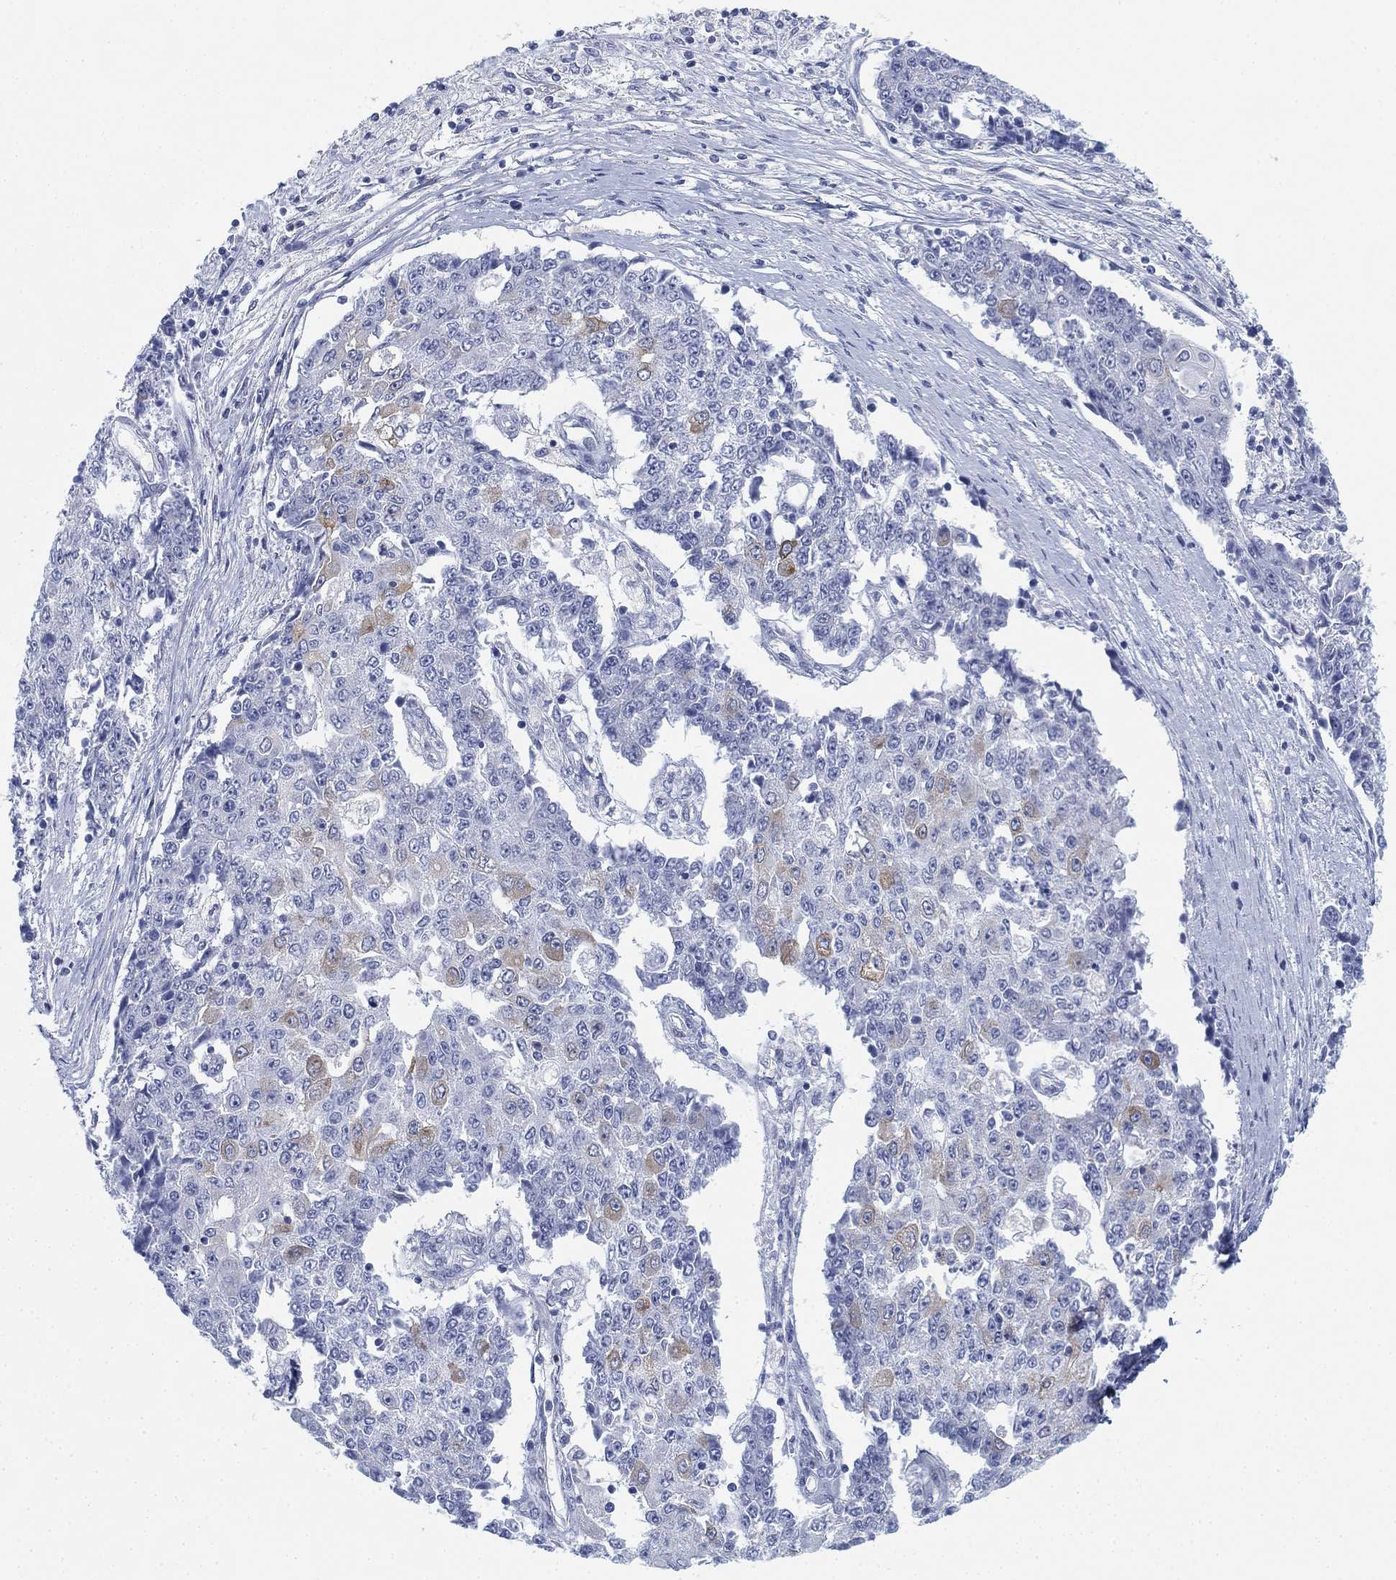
{"staining": {"intensity": "moderate", "quantity": "<25%", "location": "cytoplasmic/membranous"}, "tissue": "ovarian cancer", "cell_type": "Tumor cells", "image_type": "cancer", "snomed": [{"axis": "morphology", "description": "Carcinoma, endometroid"}, {"axis": "topography", "description": "Ovary"}], "caption": "Ovarian cancer stained with DAB IHC demonstrates low levels of moderate cytoplasmic/membranous staining in about <25% of tumor cells. The staining was performed using DAB, with brown indicating positive protein expression. Nuclei are stained blue with hematoxylin.", "gene": "GCNA", "patient": {"sex": "female", "age": 42}}